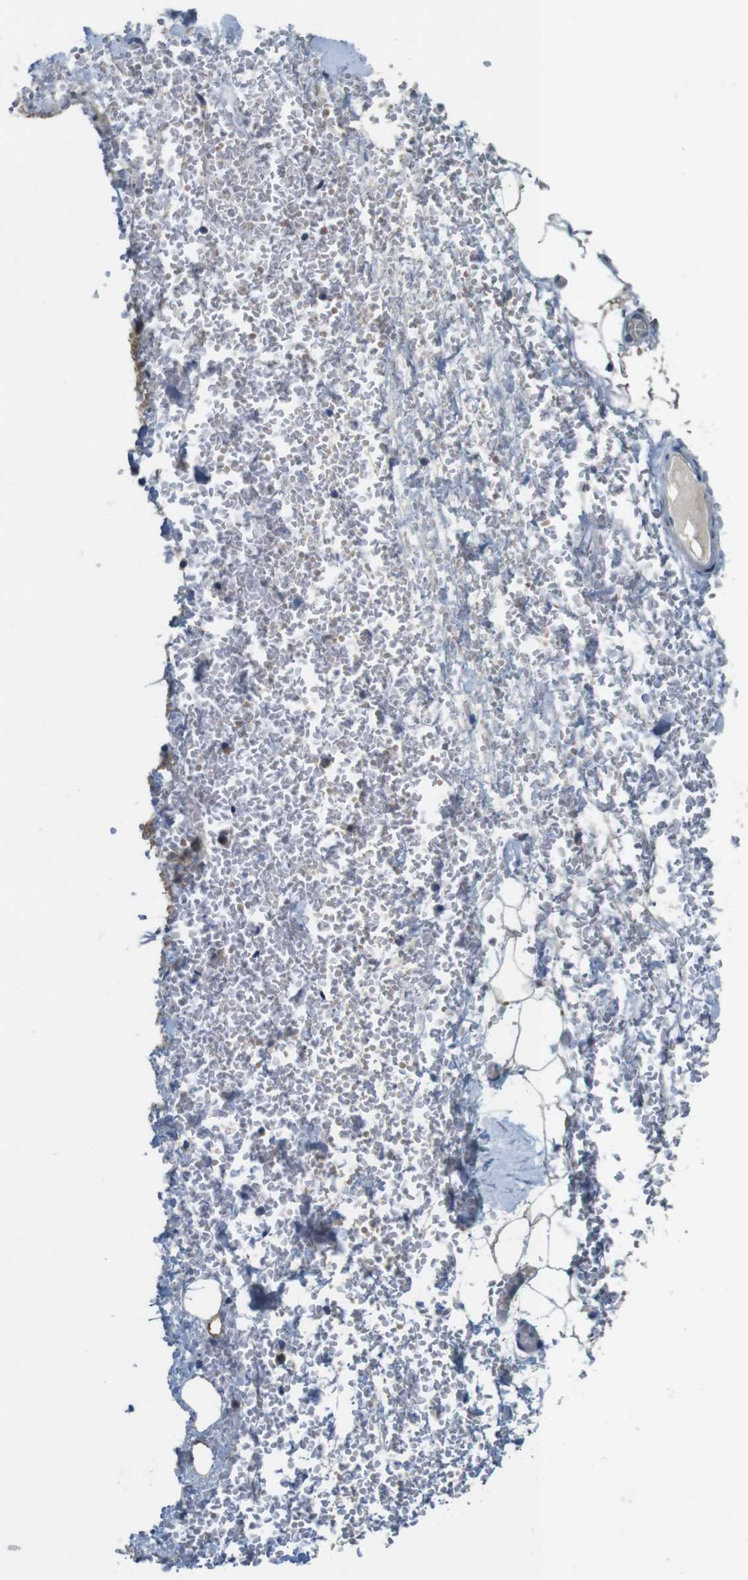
{"staining": {"intensity": "negative", "quantity": "none", "location": "none"}, "tissue": "adipose tissue", "cell_type": "Adipocytes", "image_type": "normal", "snomed": [{"axis": "morphology", "description": "Normal tissue, NOS"}, {"axis": "morphology", "description": "Adenocarcinoma, NOS"}, {"axis": "topography", "description": "Esophagus"}], "caption": "Immunohistochemistry of unremarkable adipose tissue reveals no staining in adipocytes. (Stains: DAB (3,3'-diaminobenzidine) immunohistochemistry with hematoxylin counter stain, Microscopy: brightfield microscopy at high magnification).", "gene": "MOGAT3", "patient": {"sex": "male", "age": 62}}